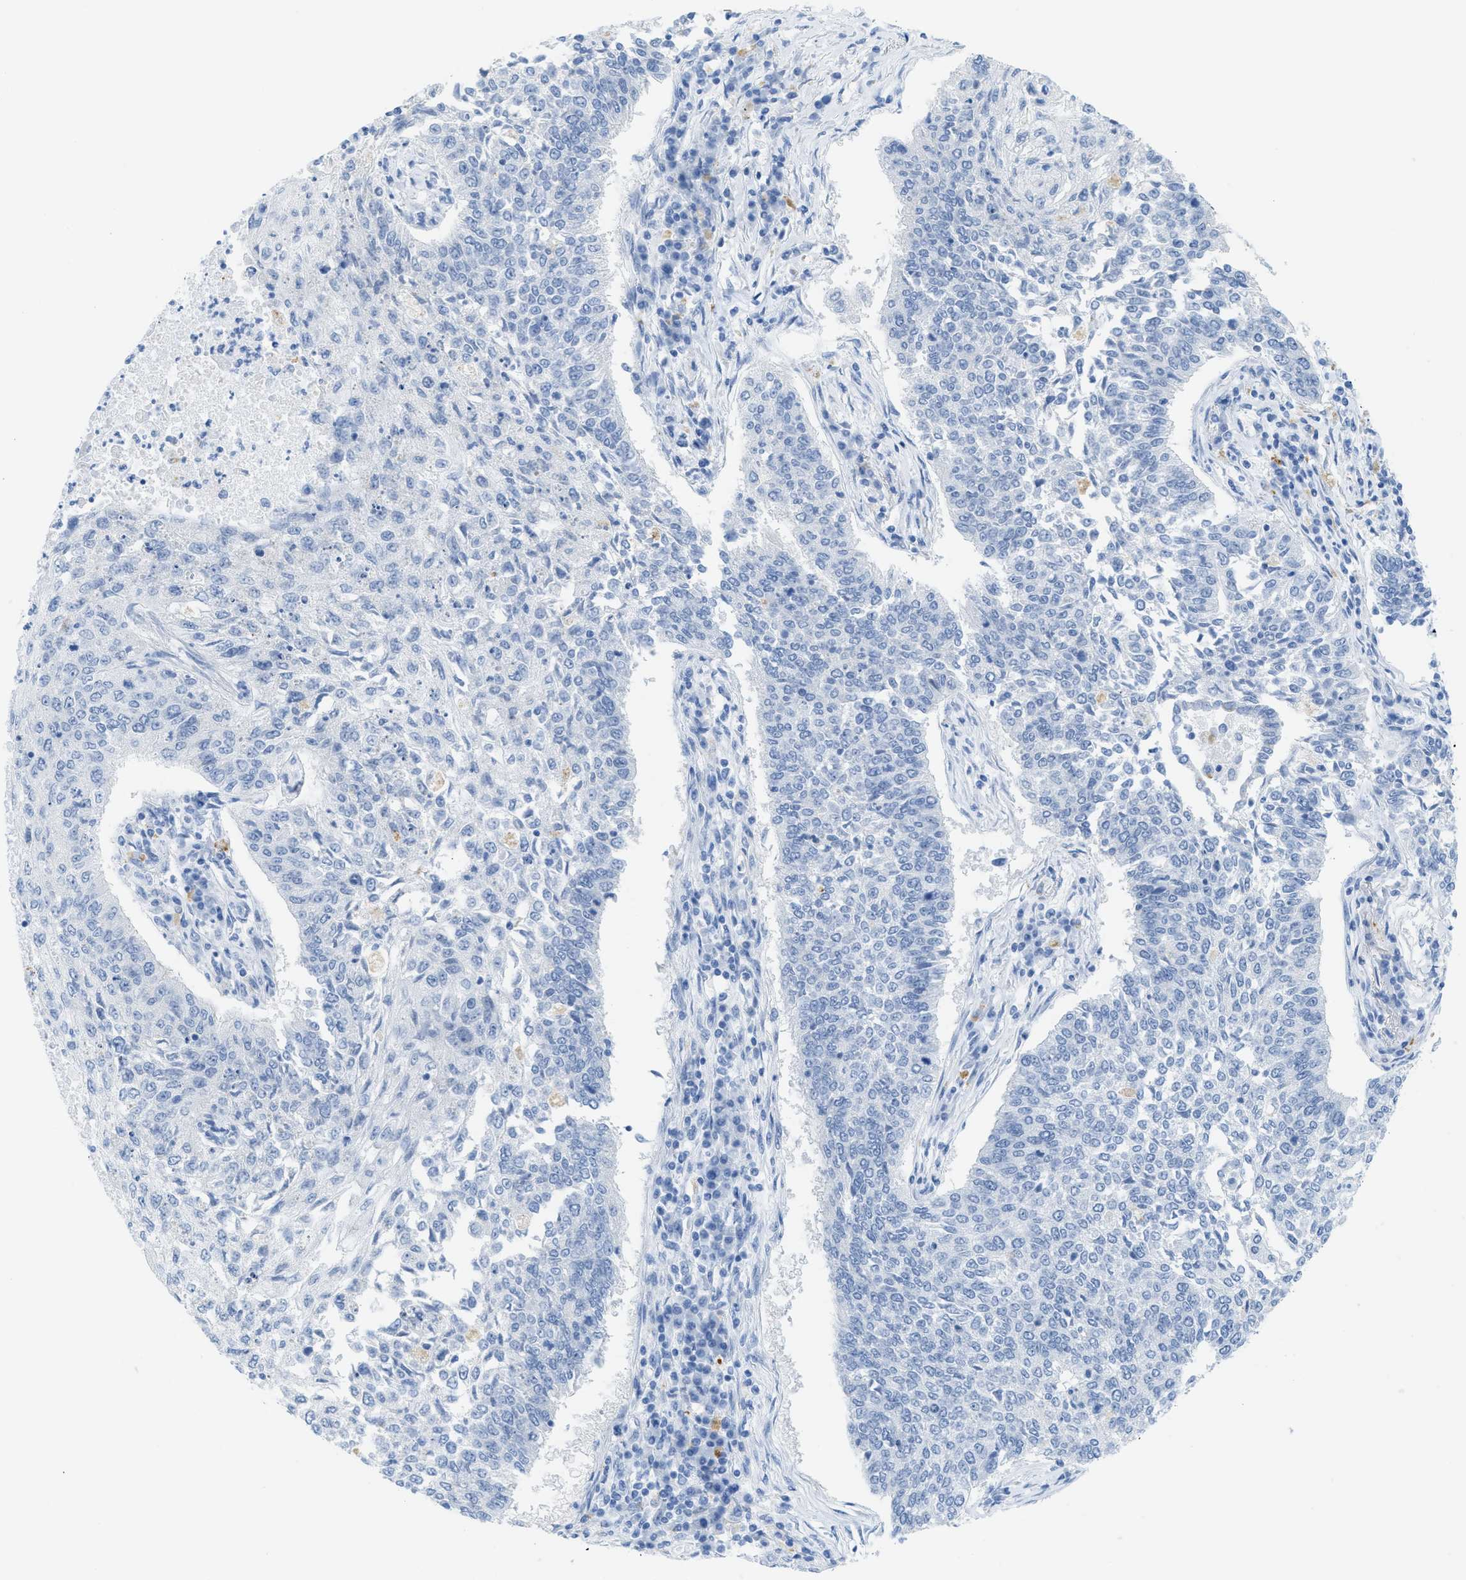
{"staining": {"intensity": "negative", "quantity": "none", "location": "none"}, "tissue": "lung cancer", "cell_type": "Tumor cells", "image_type": "cancer", "snomed": [{"axis": "morphology", "description": "Normal tissue, NOS"}, {"axis": "morphology", "description": "Squamous cell carcinoma, NOS"}, {"axis": "topography", "description": "Cartilage tissue"}, {"axis": "topography", "description": "Bronchus"}, {"axis": "topography", "description": "Lung"}], "caption": "DAB immunohistochemical staining of human lung cancer displays no significant positivity in tumor cells. The staining was performed using DAB (3,3'-diaminobenzidine) to visualize the protein expression in brown, while the nuclei were stained in blue with hematoxylin (Magnification: 20x).", "gene": "WDR4", "patient": {"sex": "female", "age": 49}}